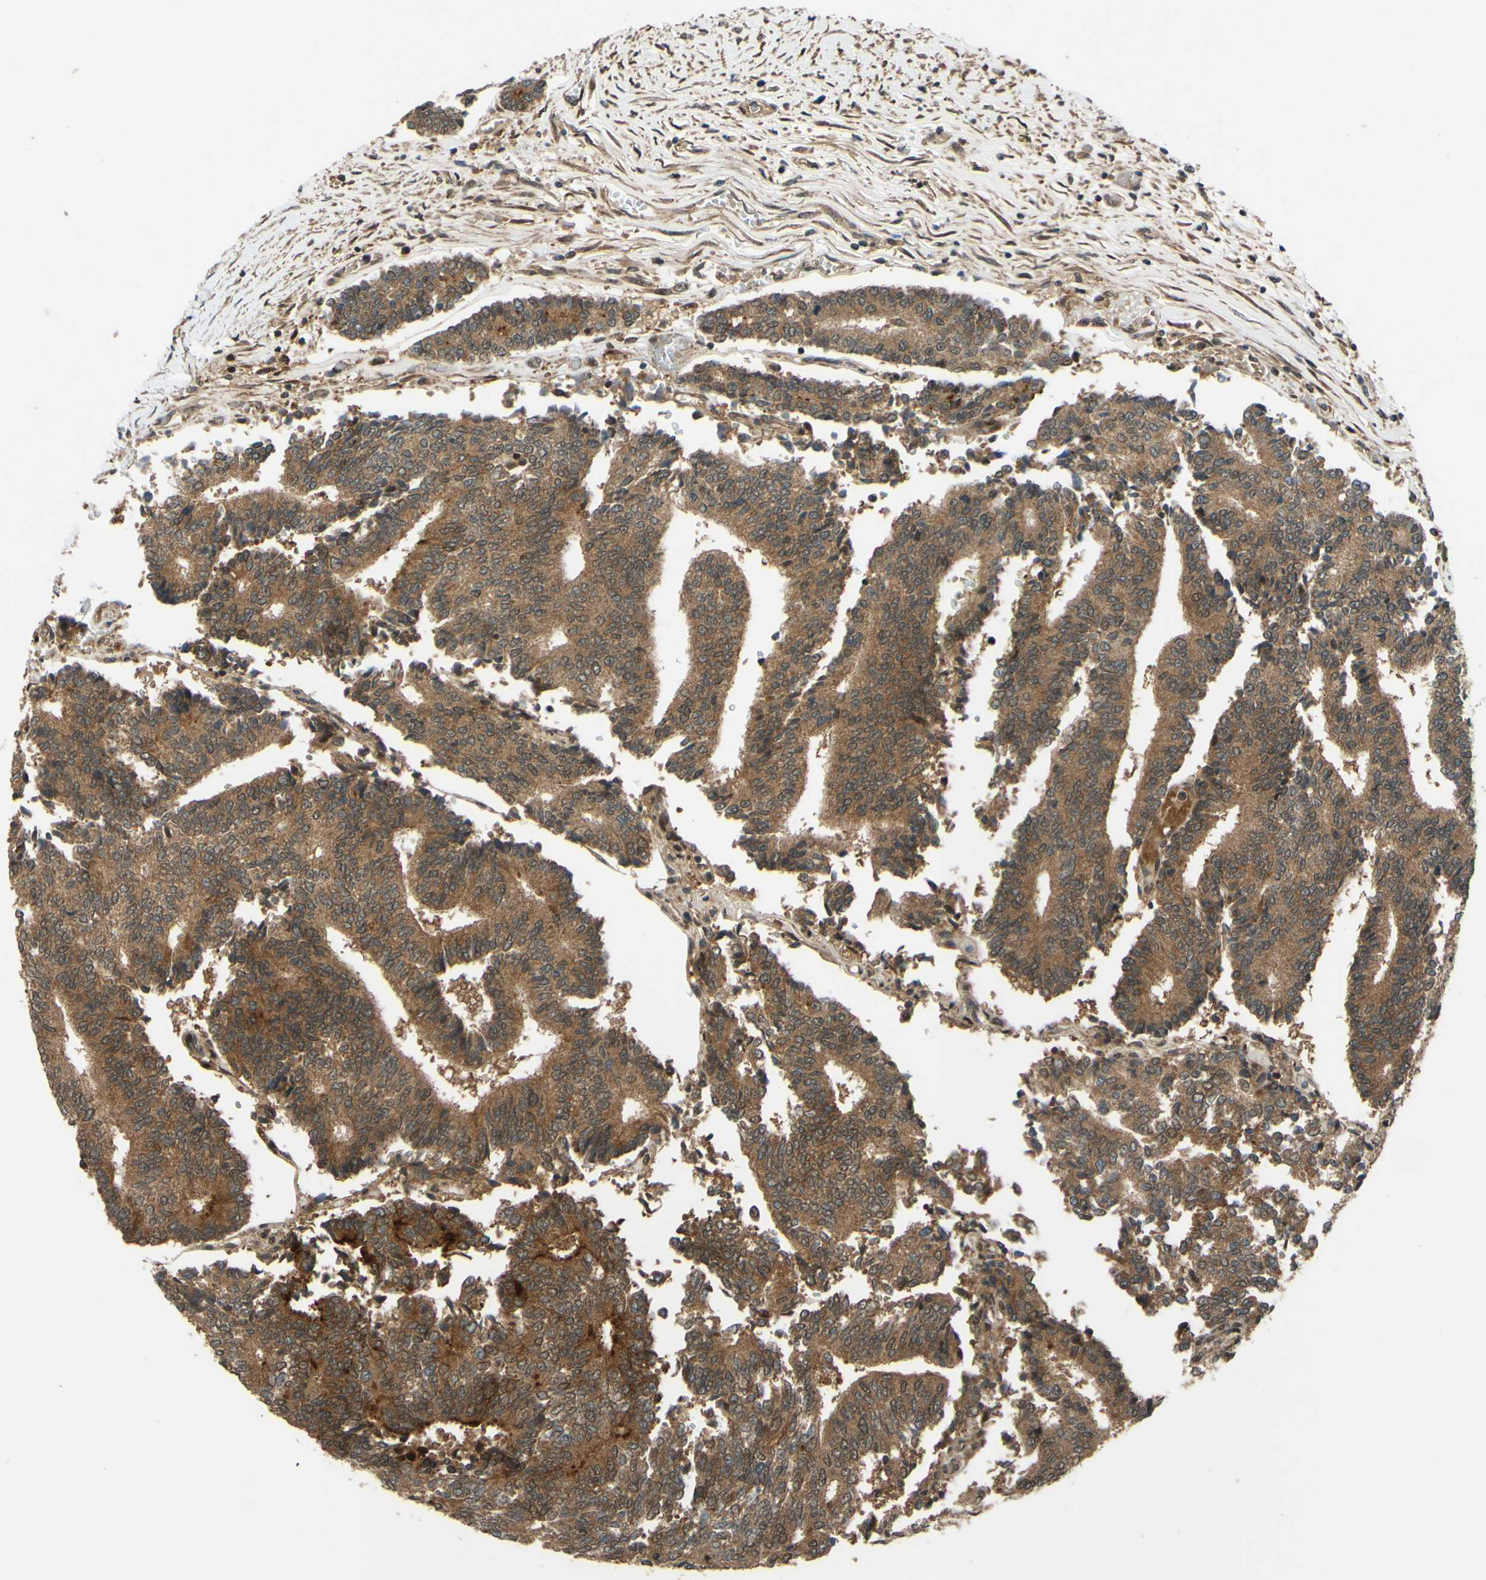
{"staining": {"intensity": "moderate", "quantity": ">75%", "location": "cytoplasmic/membranous"}, "tissue": "prostate cancer", "cell_type": "Tumor cells", "image_type": "cancer", "snomed": [{"axis": "morphology", "description": "Normal tissue, NOS"}, {"axis": "morphology", "description": "Adenocarcinoma, High grade"}, {"axis": "topography", "description": "Prostate"}, {"axis": "topography", "description": "Seminal veicle"}], "caption": "Protein positivity by IHC demonstrates moderate cytoplasmic/membranous positivity in about >75% of tumor cells in prostate adenocarcinoma (high-grade).", "gene": "ABCC8", "patient": {"sex": "male", "age": 55}}